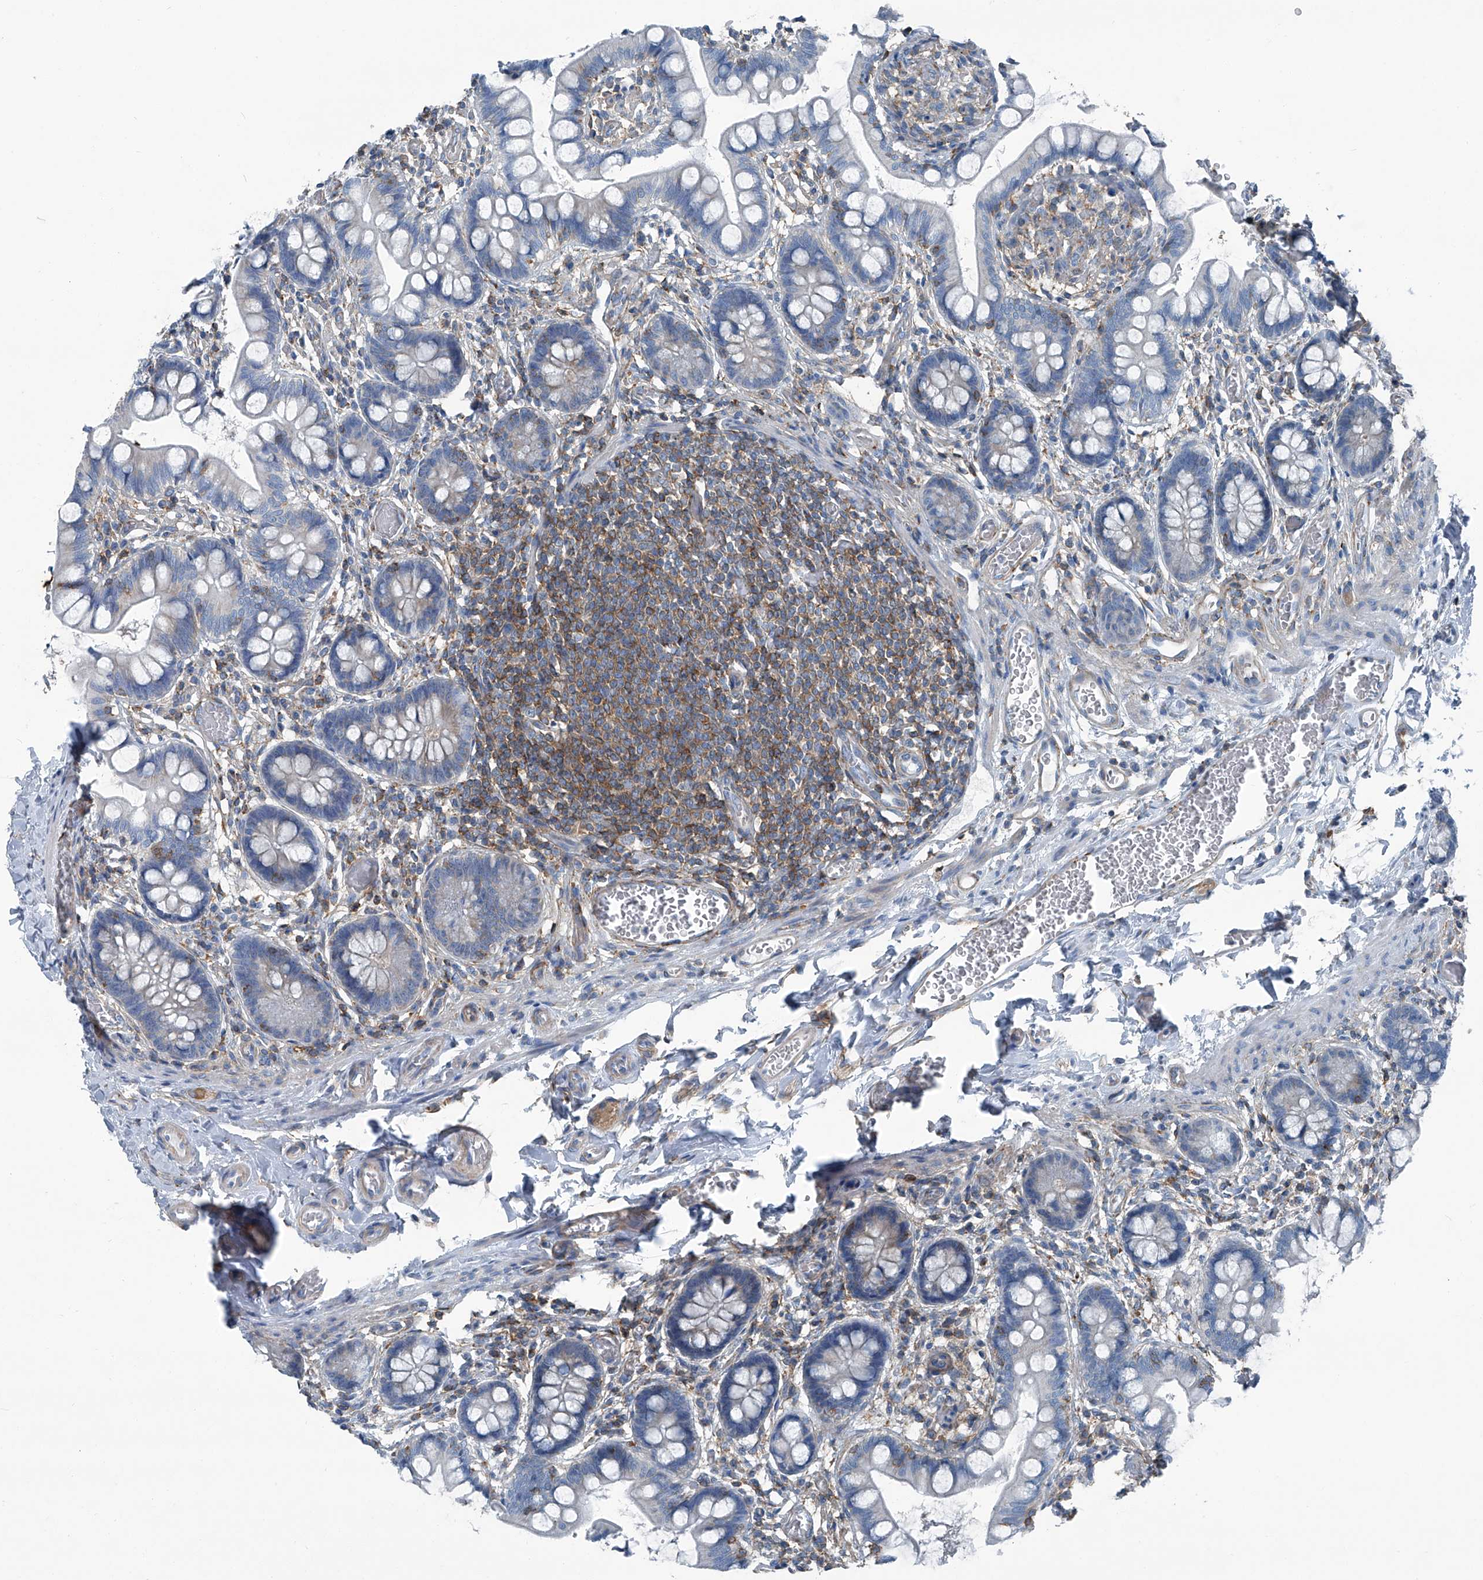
{"staining": {"intensity": "negative", "quantity": "none", "location": "none"}, "tissue": "small intestine", "cell_type": "Glandular cells", "image_type": "normal", "snomed": [{"axis": "morphology", "description": "Normal tissue, NOS"}, {"axis": "topography", "description": "Small intestine"}], "caption": "Glandular cells are negative for protein expression in normal human small intestine. (Immunohistochemistry (ihc), brightfield microscopy, high magnification).", "gene": "SEPTIN7", "patient": {"sex": "male", "age": 52}}